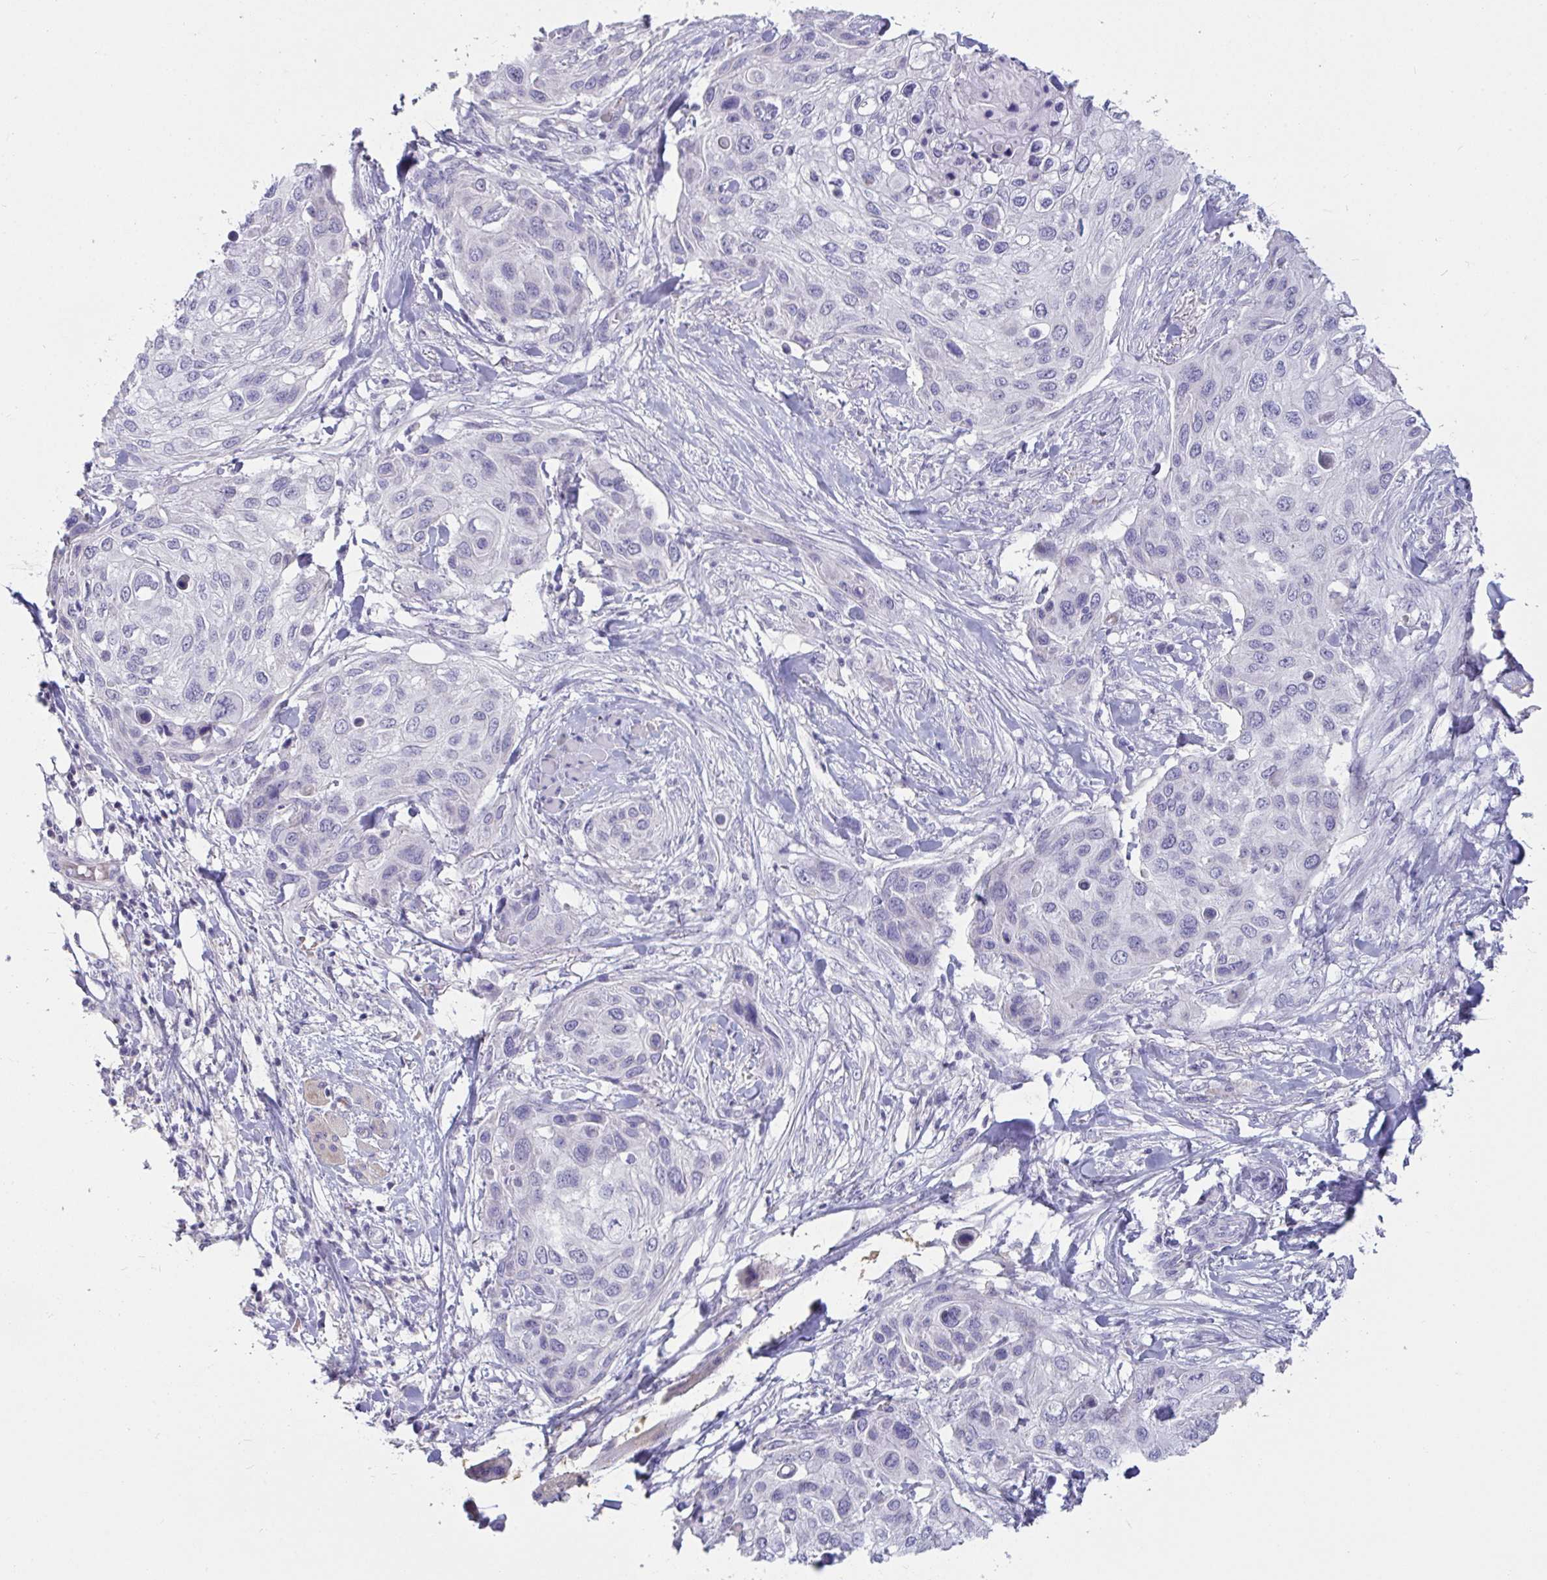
{"staining": {"intensity": "negative", "quantity": "none", "location": "none"}, "tissue": "skin cancer", "cell_type": "Tumor cells", "image_type": "cancer", "snomed": [{"axis": "morphology", "description": "Squamous cell carcinoma, NOS"}, {"axis": "topography", "description": "Skin"}], "caption": "Immunohistochemical staining of skin cancer shows no significant positivity in tumor cells.", "gene": "MYC", "patient": {"sex": "female", "age": 87}}